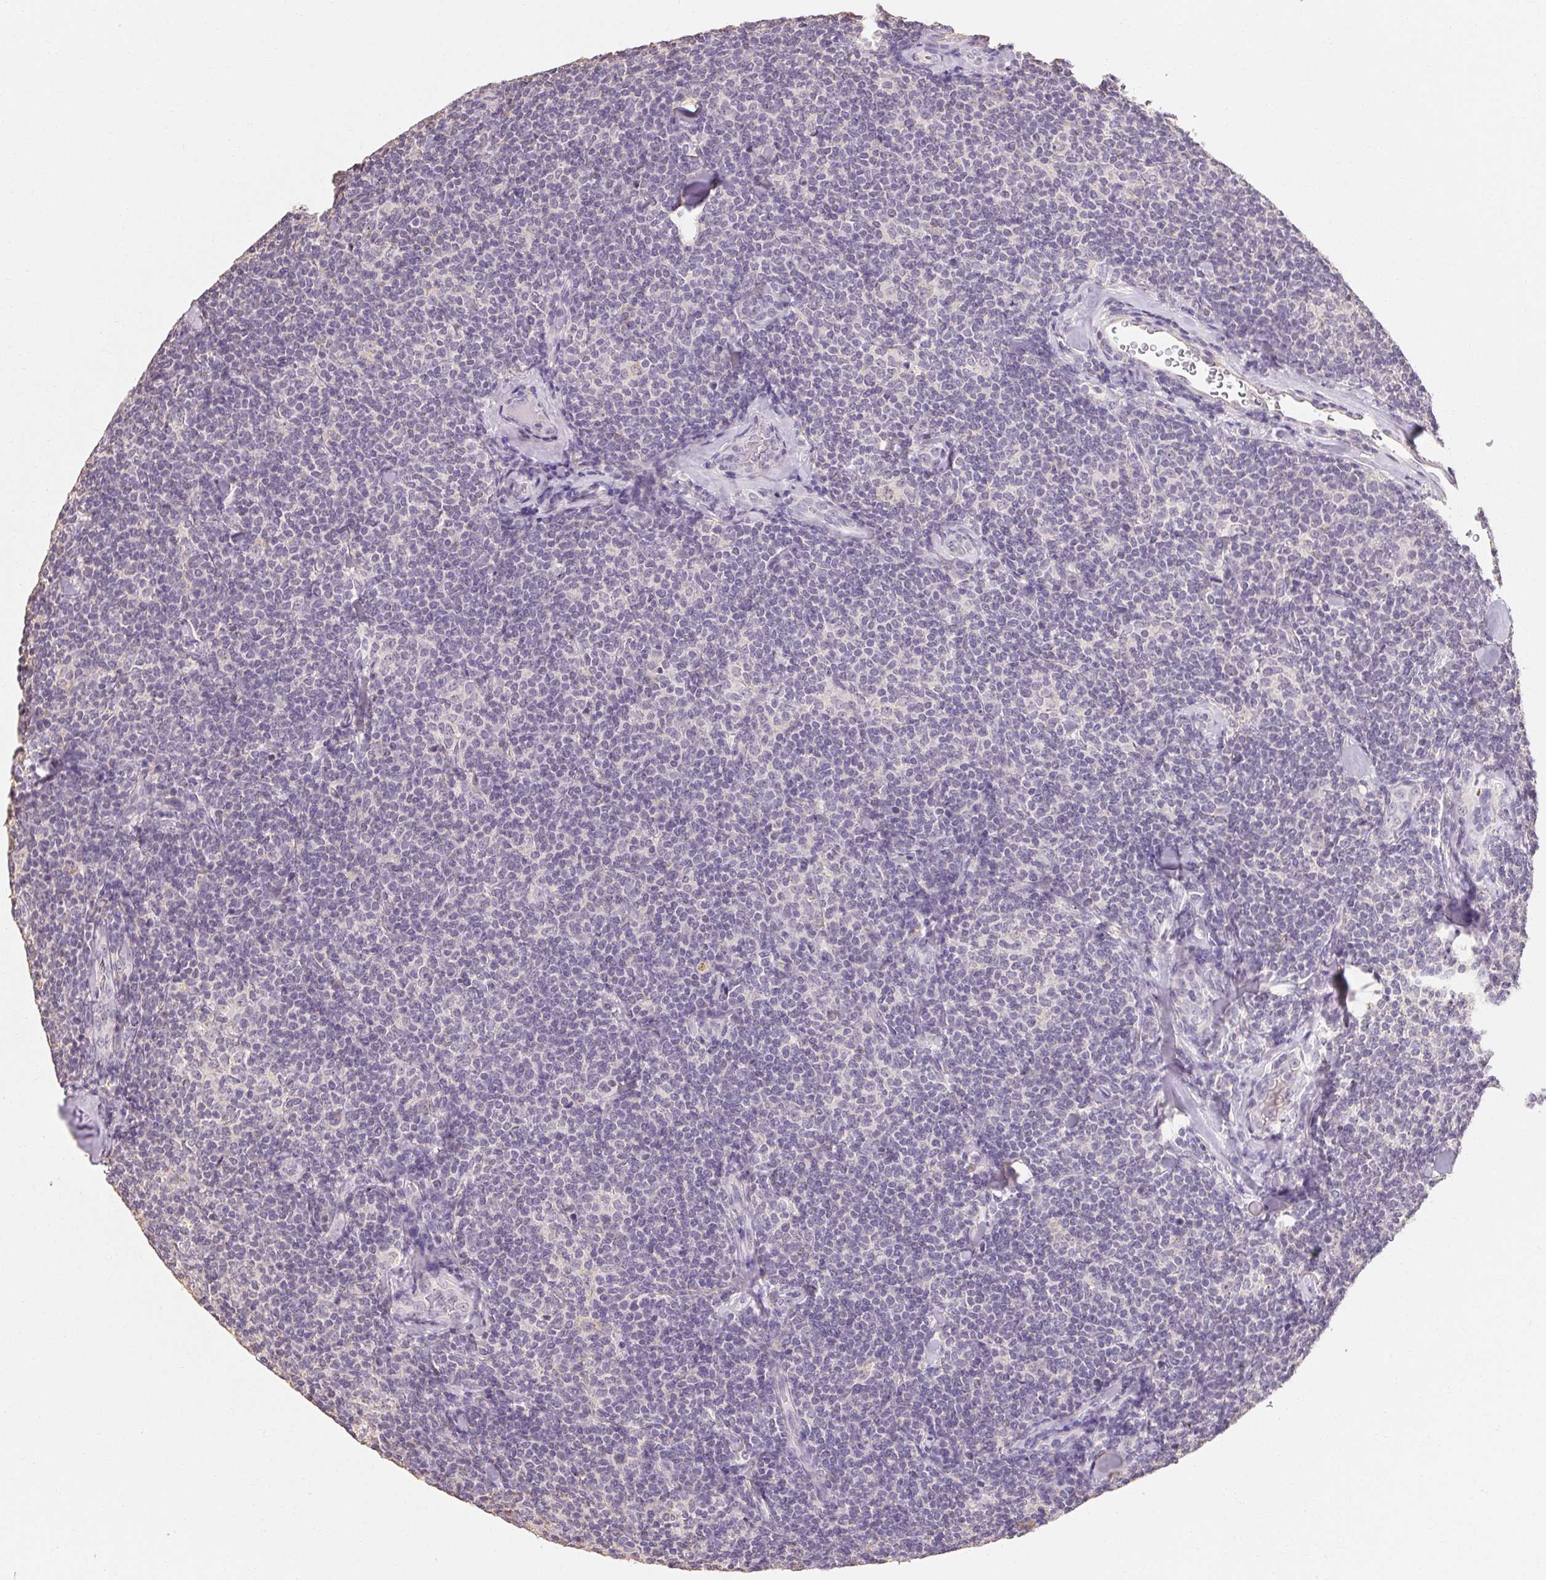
{"staining": {"intensity": "negative", "quantity": "none", "location": "none"}, "tissue": "lymphoma", "cell_type": "Tumor cells", "image_type": "cancer", "snomed": [{"axis": "morphology", "description": "Malignant lymphoma, non-Hodgkin's type, Low grade"}, {"axis": "topography", "description": "Lymph node"}], "caption": "This is a photomicrograph of immunohistochemistry staining of low-grade malignant lymphoma, non-Hodgkin's type, which shows no positivity in tumor cells.", "gene": "MAP7D2", "patient": {"sex": "female", "age": 56}}